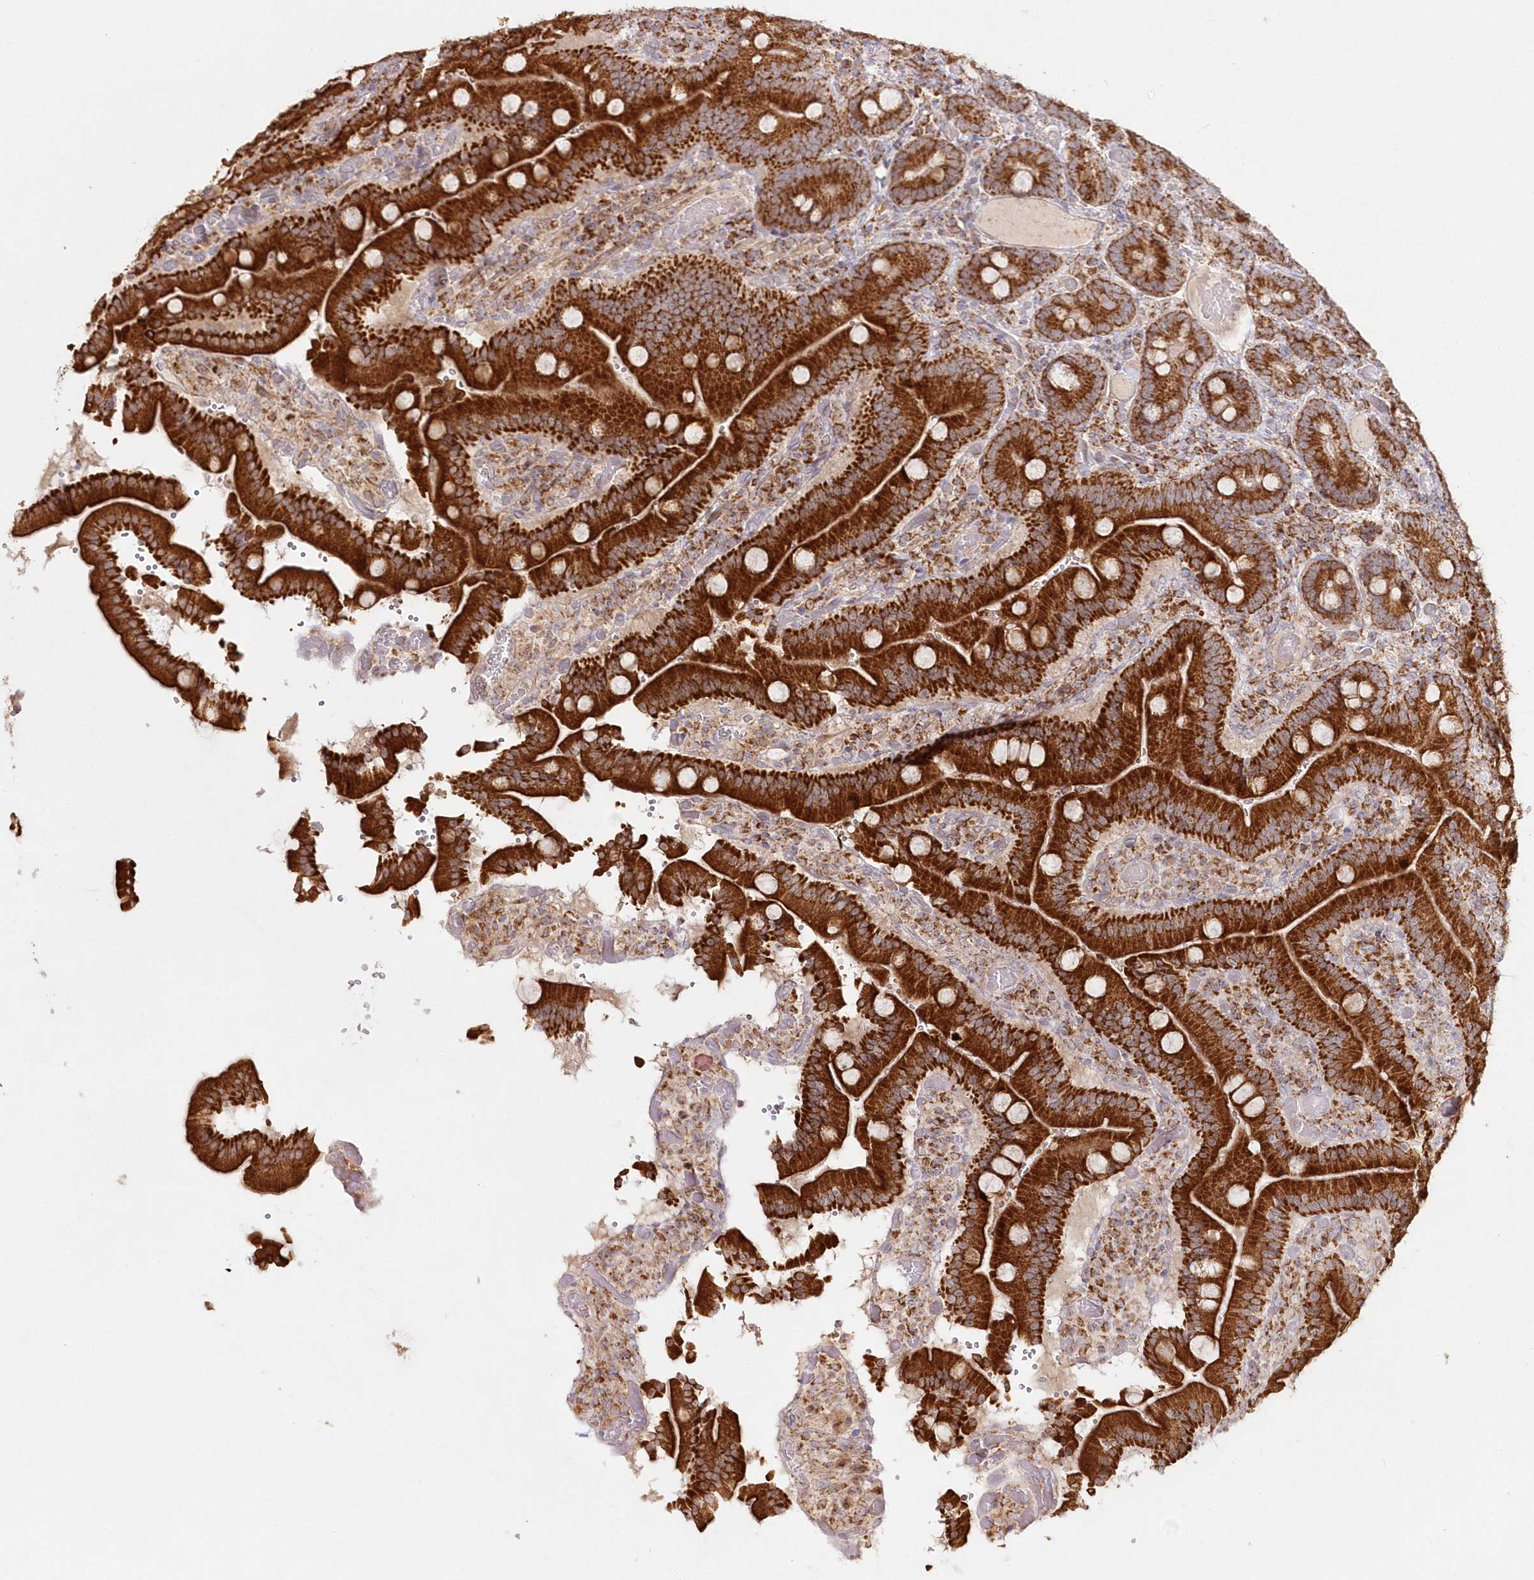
{"staining": {"intensity": "strong", "quantity": ">75%", "location": "cytoplasmic/membranous"}, "tissue": "duodenum", "cell_type": "Glandular cells", "image_type": "normal", "snomed": [{"axis": "morphology", "description": "Normal tissue, NOS"}, {"axis": "topography", "description": "Duodenum"}], "caption": "Immunohistochemical staining of benign duodenum exhibits >75% levels of strong cytoplasmic/membranous protein staining in about >75% of glandular cells.", "gene": "DNA2", "patient": {"sex": "female", "age": 62}}